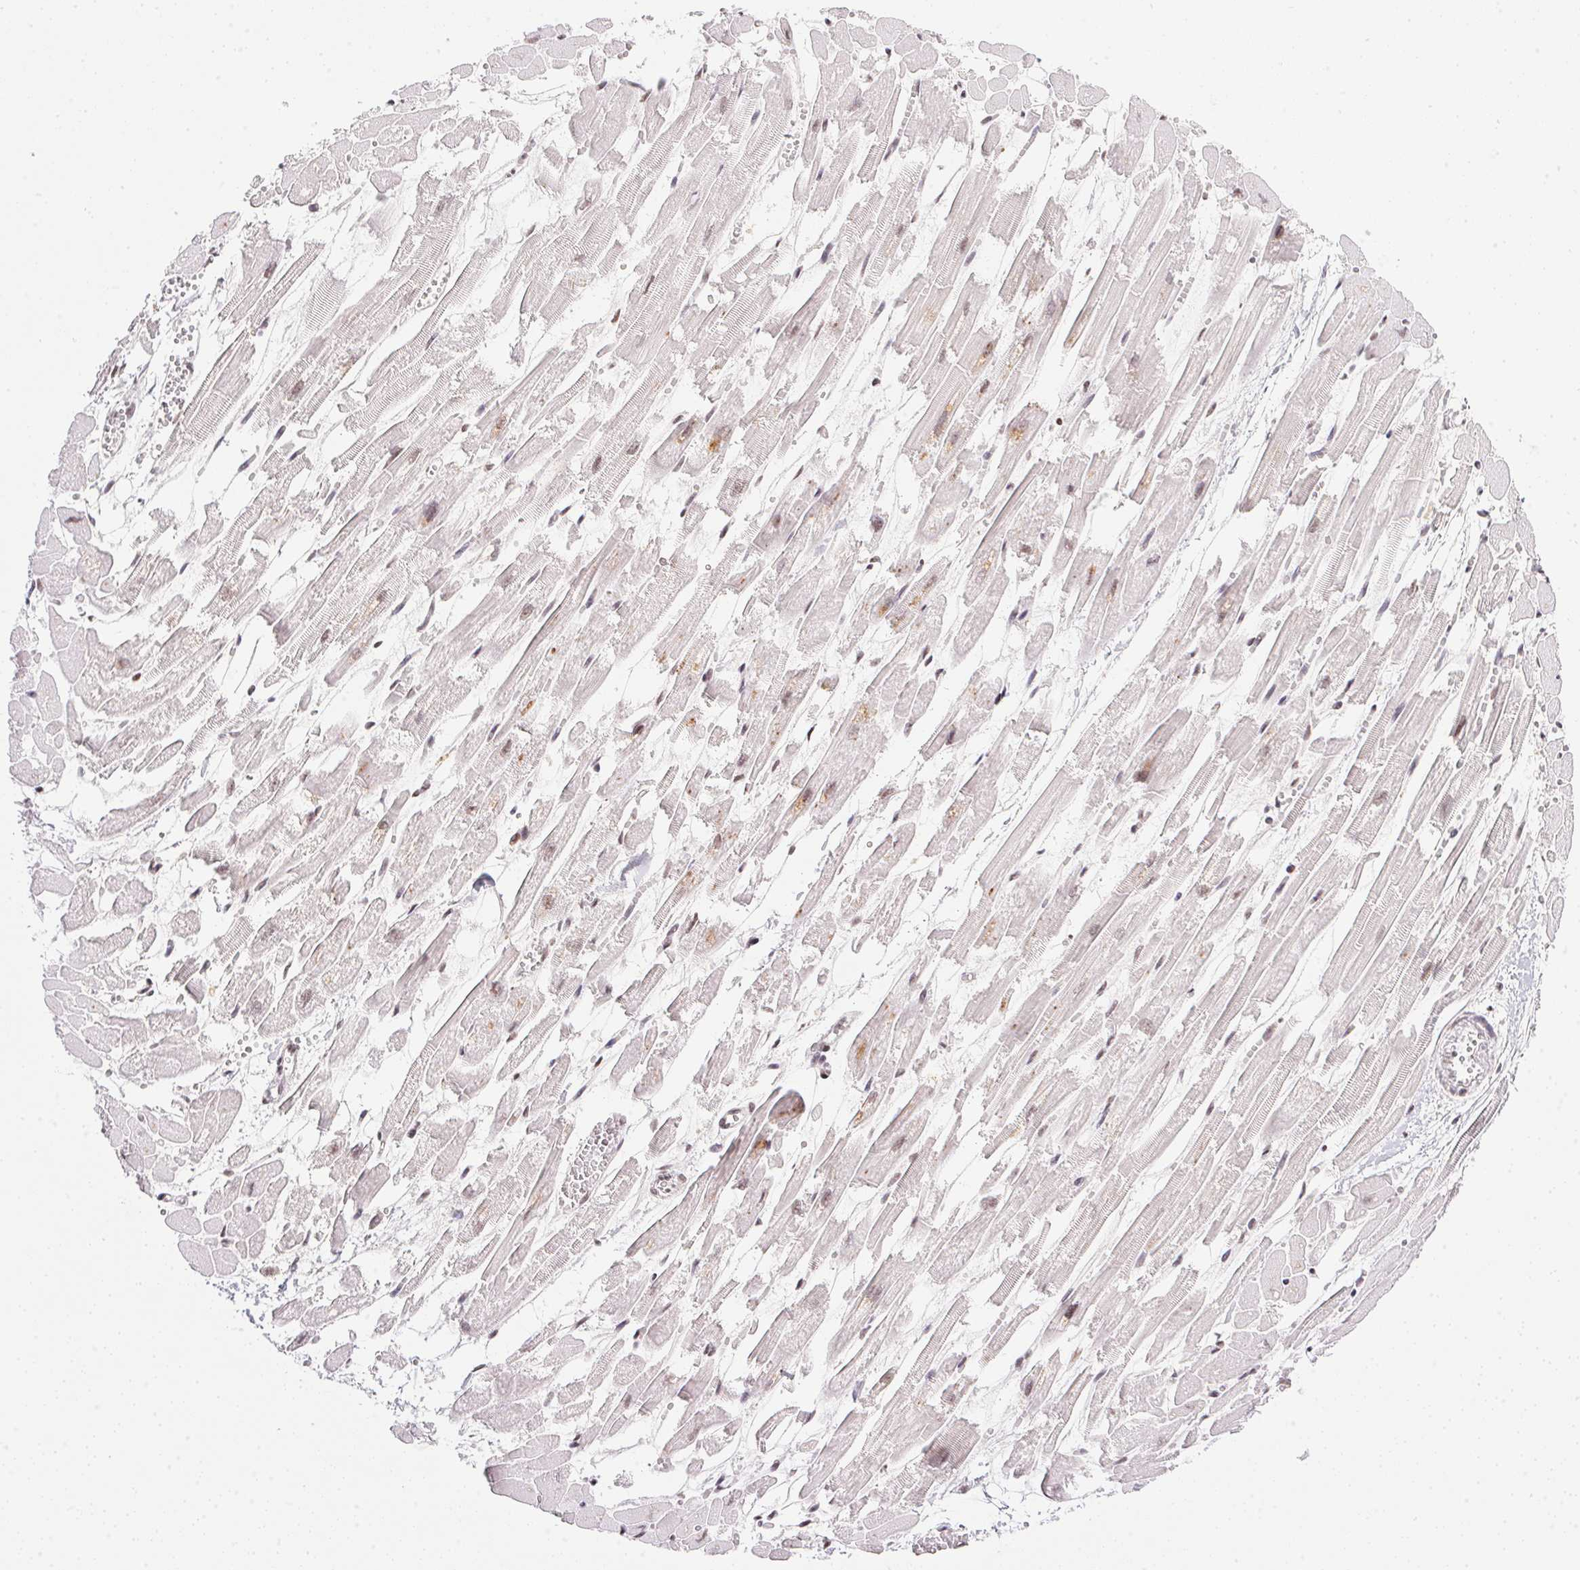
{"staining": {"intensity": "moderate", "quantity": ">75%", "location": "cytoplasmic/membranous,nuclear"}, "tissue": "heart muscle", "cell_type": "Cardiomyocytes", "image_type": "normal", "snomed": [{"axis": "morphology", "description": "Normal tissue, NOS"}, {"axis": "topography", "description": "Heart"}], "caption": "Cardiomyocytes demonstrate medium levels of moderate cytoplasmic/membranous,nuclear staining in about >75% of cells in benign heart muscle. (Brightfield microscopy of DAB IHC at high magnification).", "gene": "NFE2L1", "patient": {"sex": "female", "age": 52}}